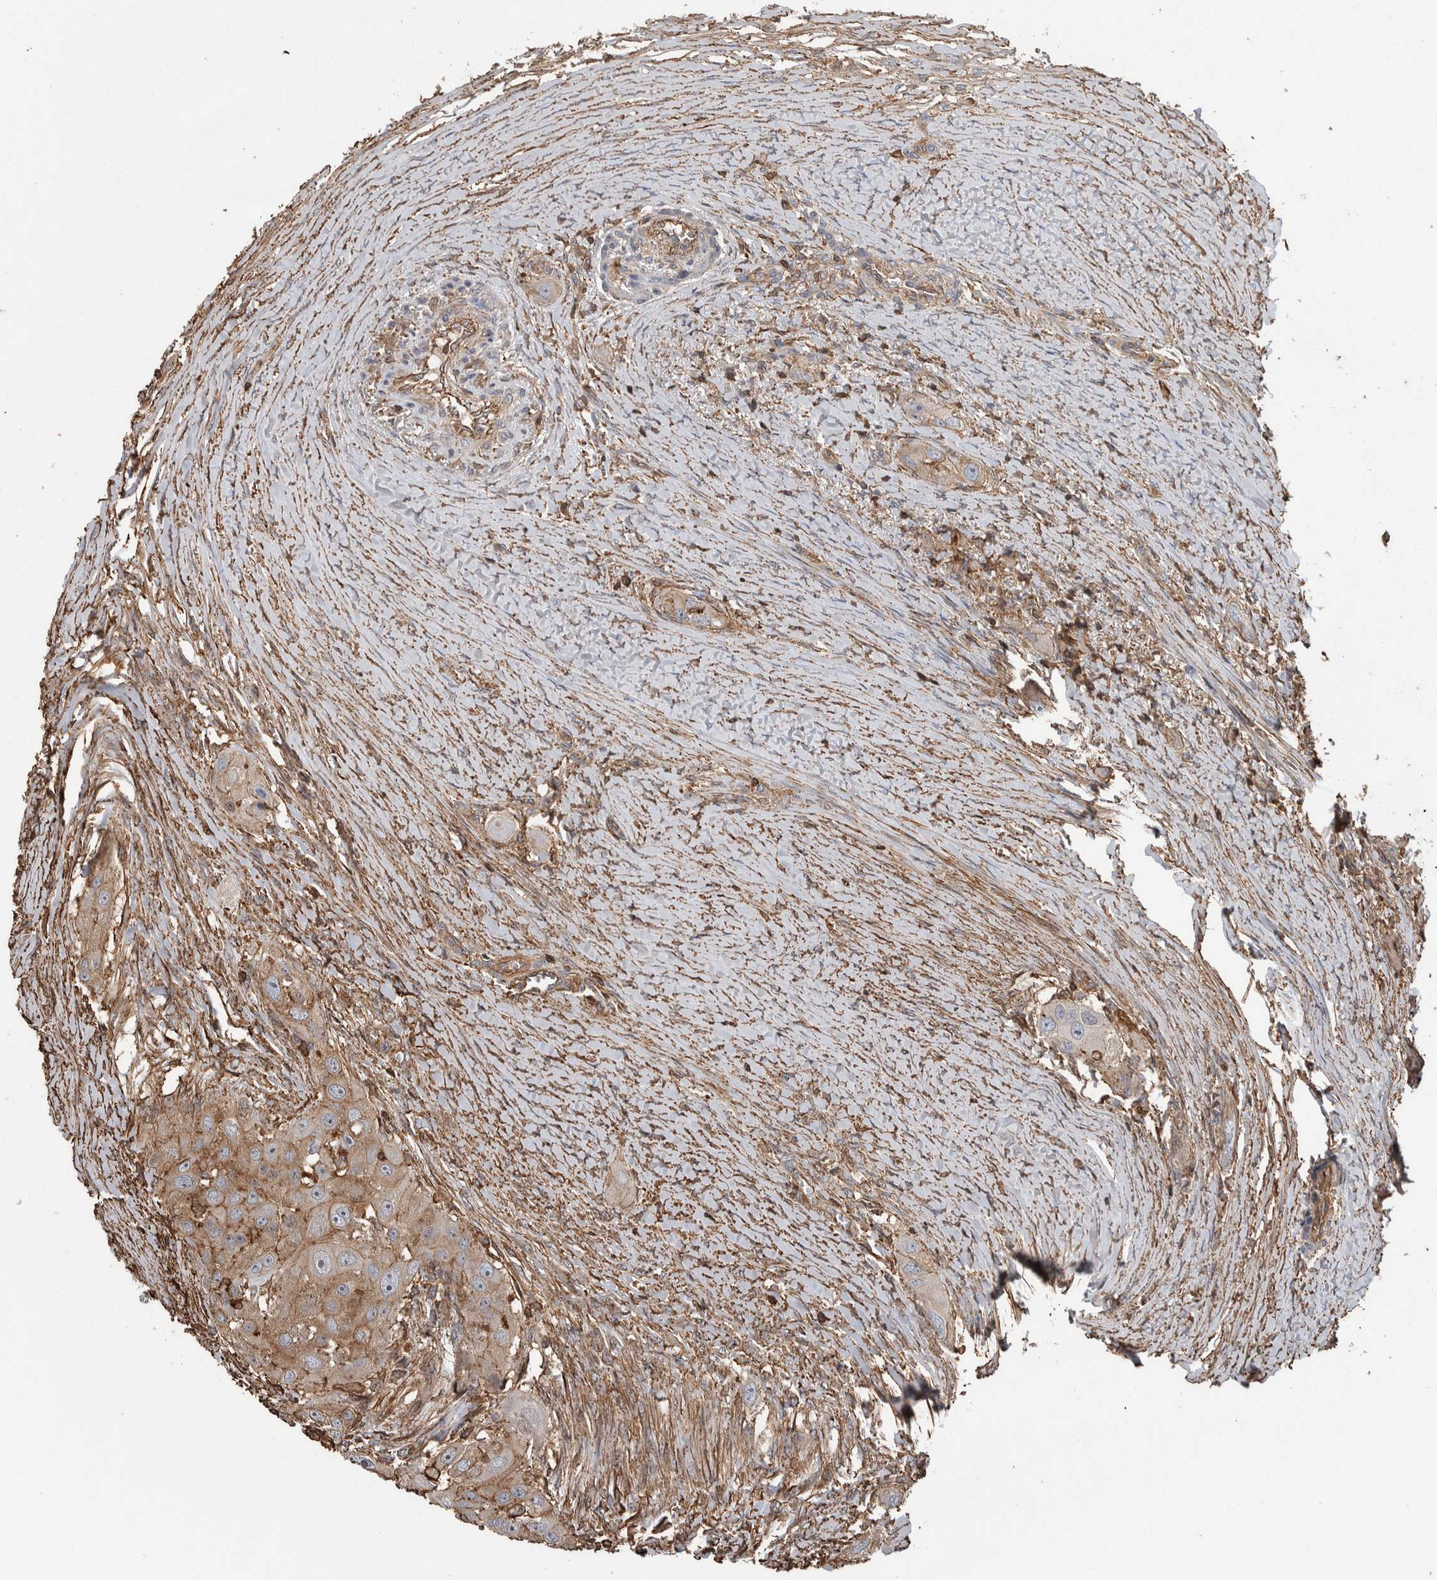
{"staining": {"intensity": "weak", "quantity": ">75%", "location": "cytoplasmic/membranous"}, "tissue": "head and neck cancer", "cell_type": "Tumor cells", "image_type": "cancer", "snomed": [{"axis": "morphology", "description": "Normal tissue, NOS"}, {"axis": "morphology", "description": "Squamous cell carcinoma, NOS"}, {"axis": "topography", "description": "Skeletal muscle"}, {"axis": "topography", "description": "Head-Neck"}], "caption": "A photomicrograph of human head and neck cancer stained for a protein shows weak cytoplasmic/membranous brown staining in tumor cells. (IHC, brightfield microscopy, high magnification).", "gene": "ENPP2", "patient": {"sex": "male", "age": 51}}